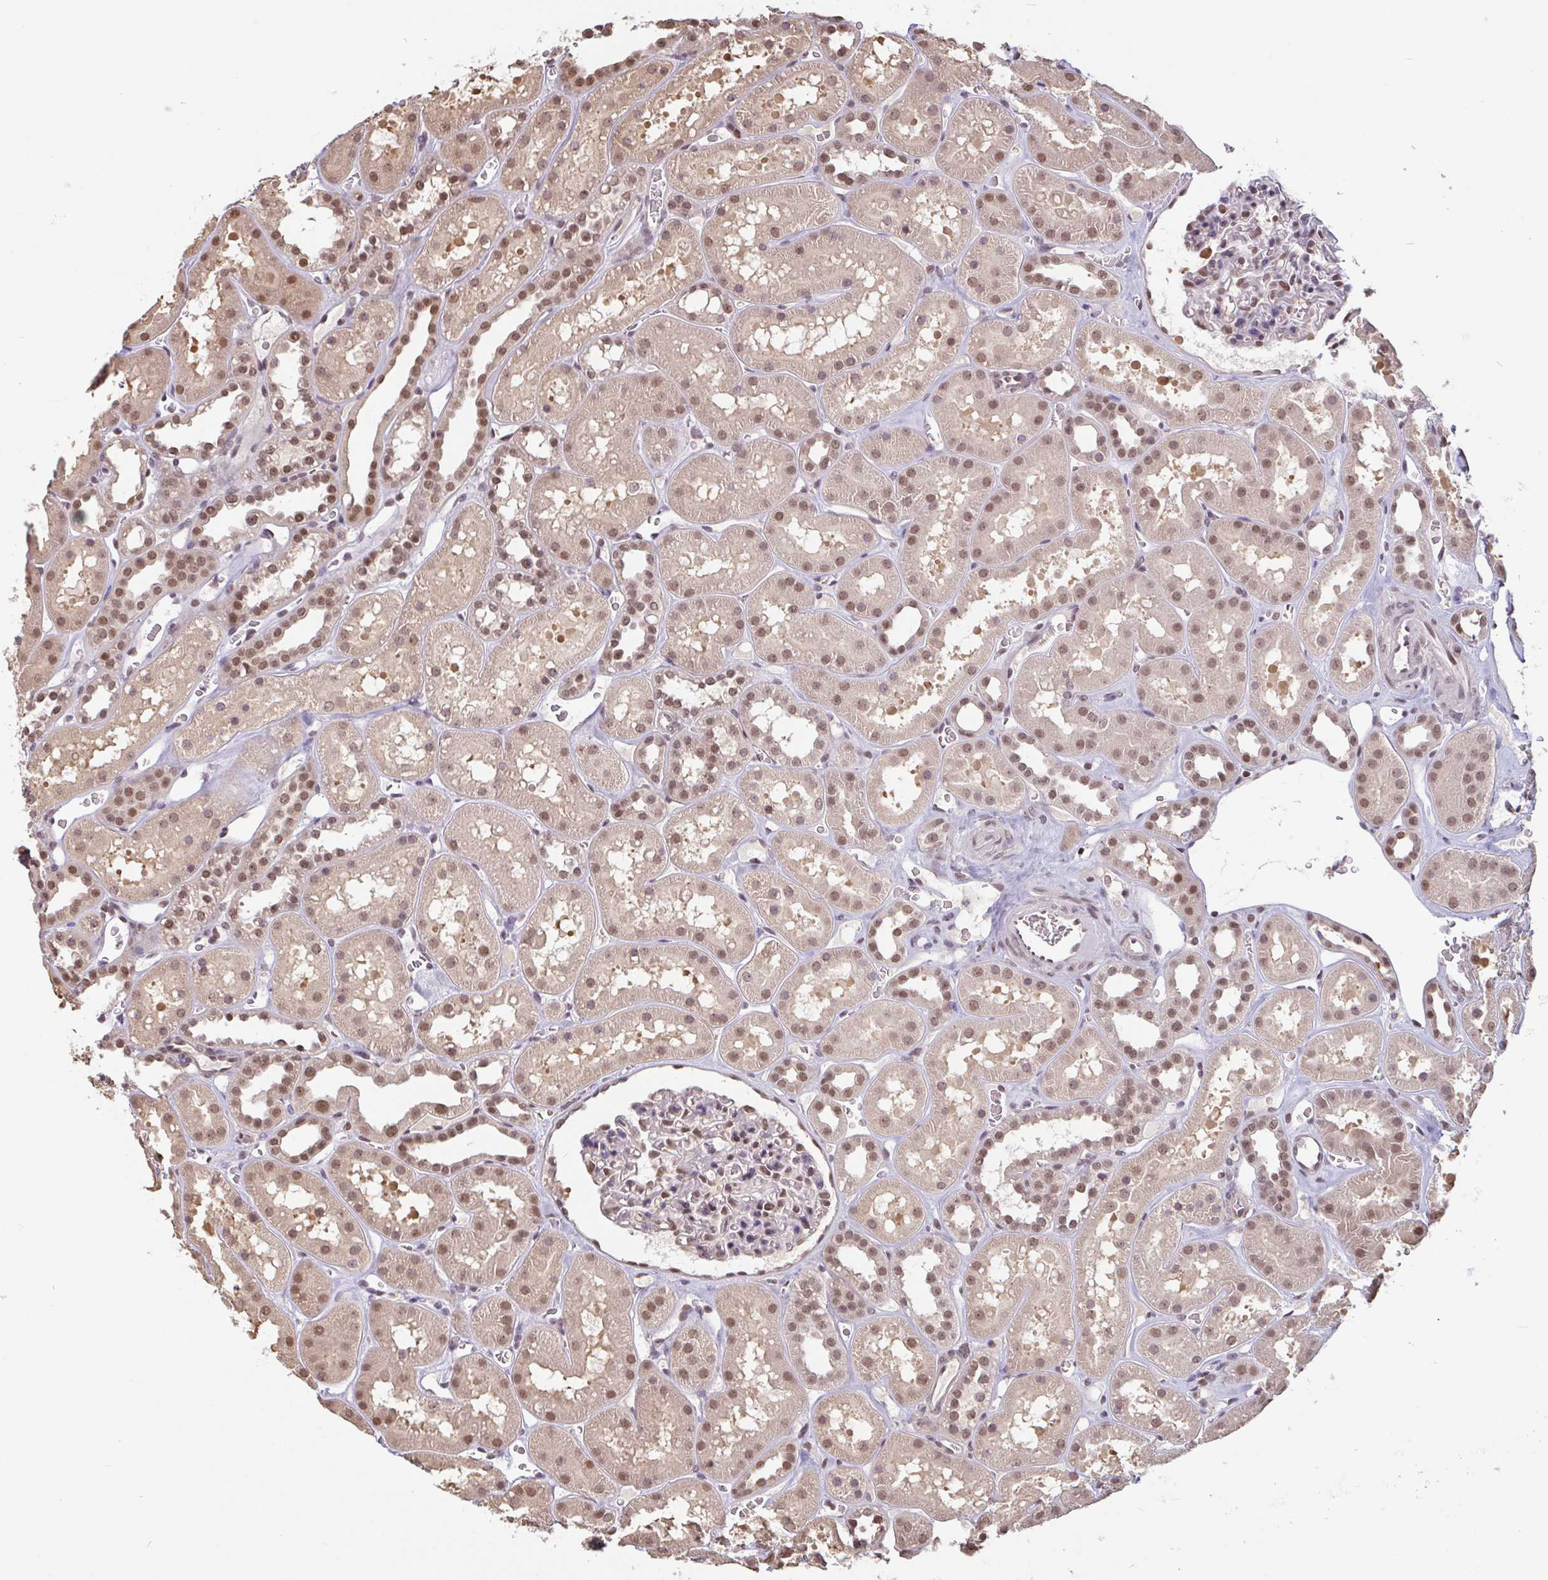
{"staining": {"intensity": "moderate", "quantity": ">75%", "location": "nuclear"}, "tissue": "kidney", "cell_type": "Cells in glomeruli", "image_type": "normal", "snomed": [{"axis": "morphology", "description": "Normal tissue, NOS"}, {"axis": "topography", "description": "Kidney"}], "caption": "Kidney stained with DAB IHC displays medium levels of moderate nuclear staining in approximately >75% of cells in glomeruli. Using DAB (brown) and hematoxylin (blue) stains, captured at high magnification using brightfield microscopy.", "gene": "DR1", "patient": {"sex": "female", "age": 41}}